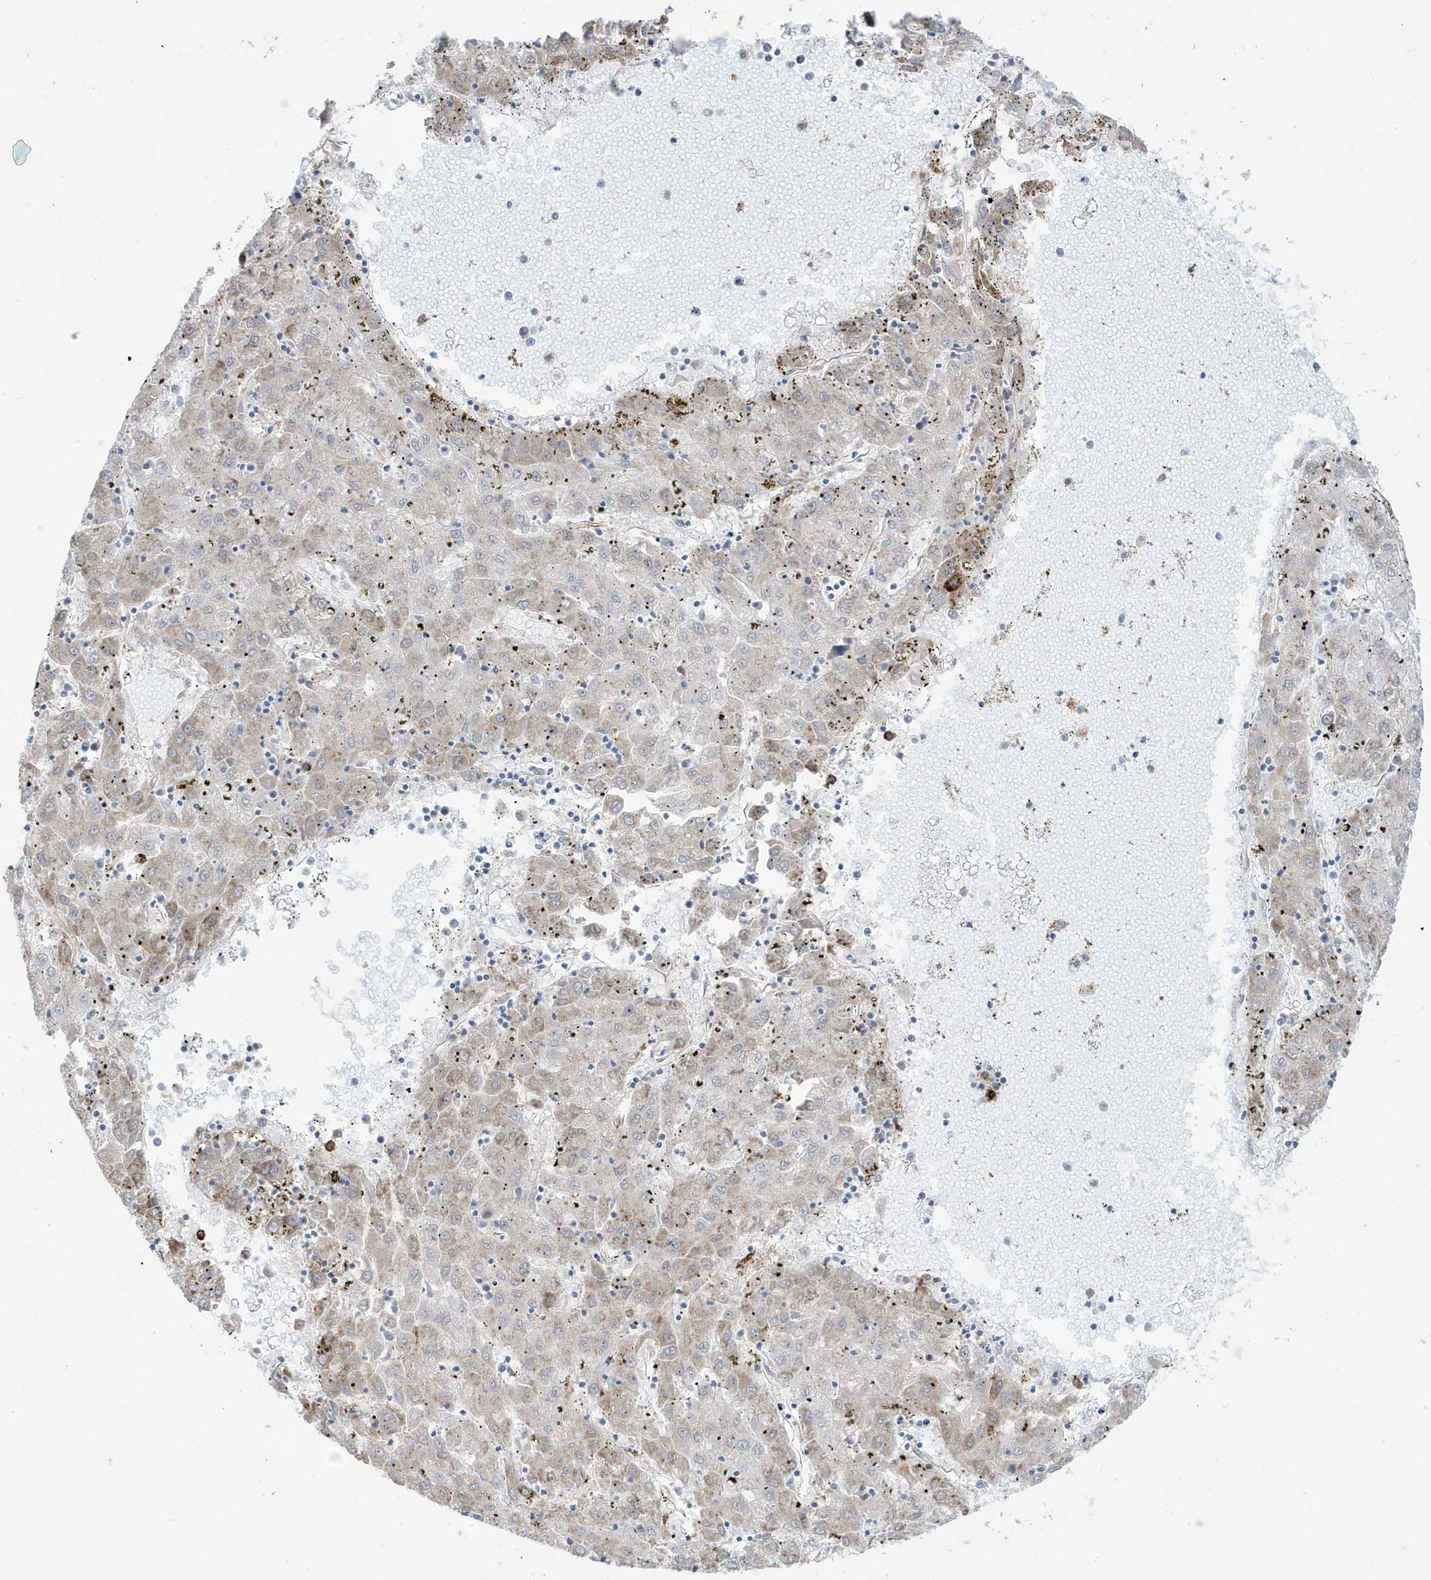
{"staining": {"intensity": "weak", "quantity": "<25%", "location": "cytoplasmic/membranous,nuclear"}, "tissue": "liver cancer", "cell_type": "Tumor cells", "image_type": "cancer", "snomed": [{"axis": "morphology", "description": "Carcinoma, Hepatocellular, NOS"}, {"axis": "topography", "description": "Liver"}], "caption": "There is no significant staining in tumor cells of liver hepatocellular carcinoma. The staining was performed using DAB (3,3'-diaminobenzidine) to visualize the protein expression in brown, while the nuclei were stained in blue with hematoxylin (Magnification: 20x).", "gene": "ADAMTSL3", "patient": {"sex": "male", "age": 72}}